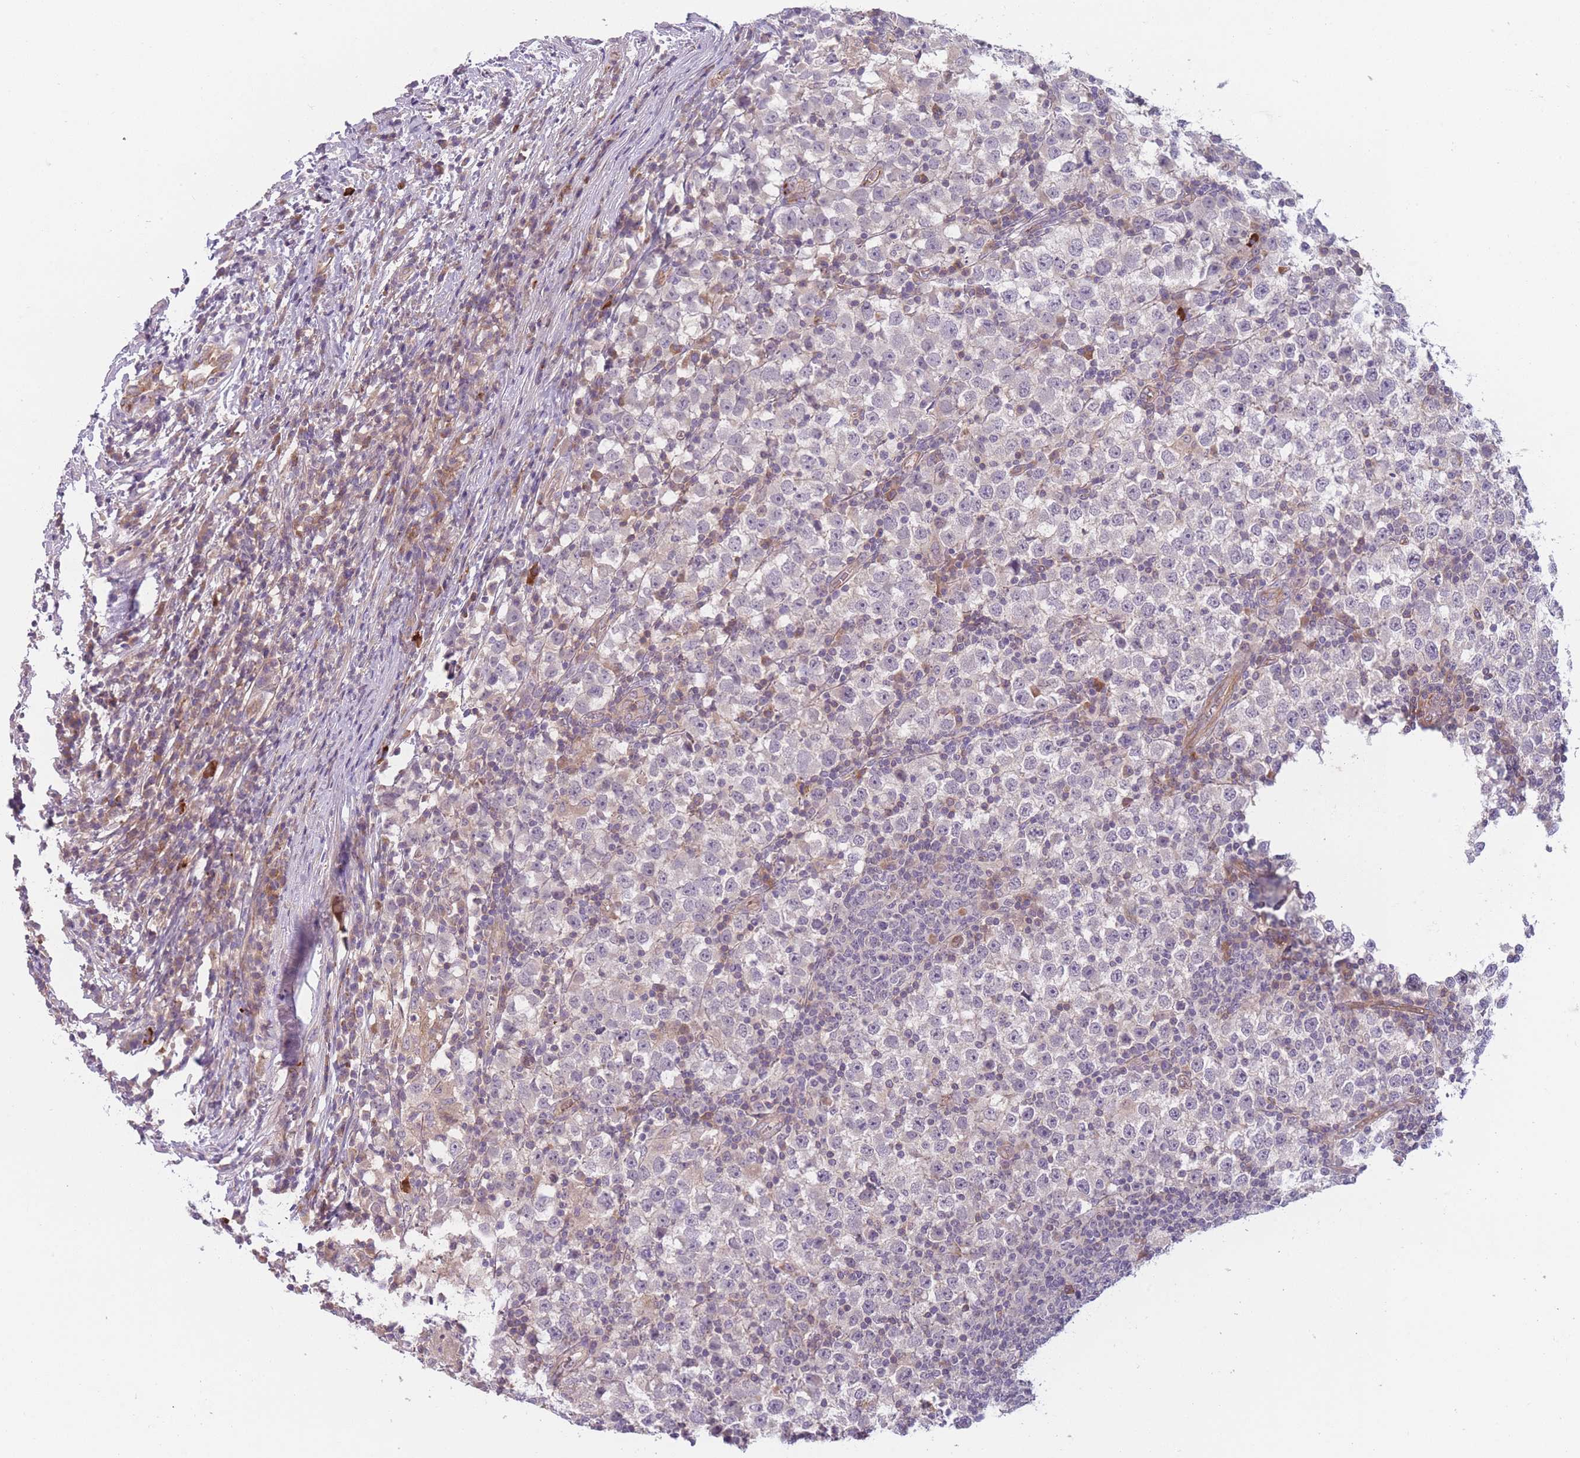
{"staining": {"intensity": "negative", "quantity": "none", "location": "none"}, "tissue": "testis cancer", "cell_type": "Tumor cells", "image_type": "cancer", "snomed": [{"axis": "morphology", "description": "Seminoma, NOS"}, {"axis": "topography", "description": "Testis"}], "caption": "A high-resolution photomicrograph shows immunohistochemistry staining of testis cancer, which reveals no significant staining in tumor cells.", "gene": "WDR93", "patient": {"sex": "male", "age": 65}}